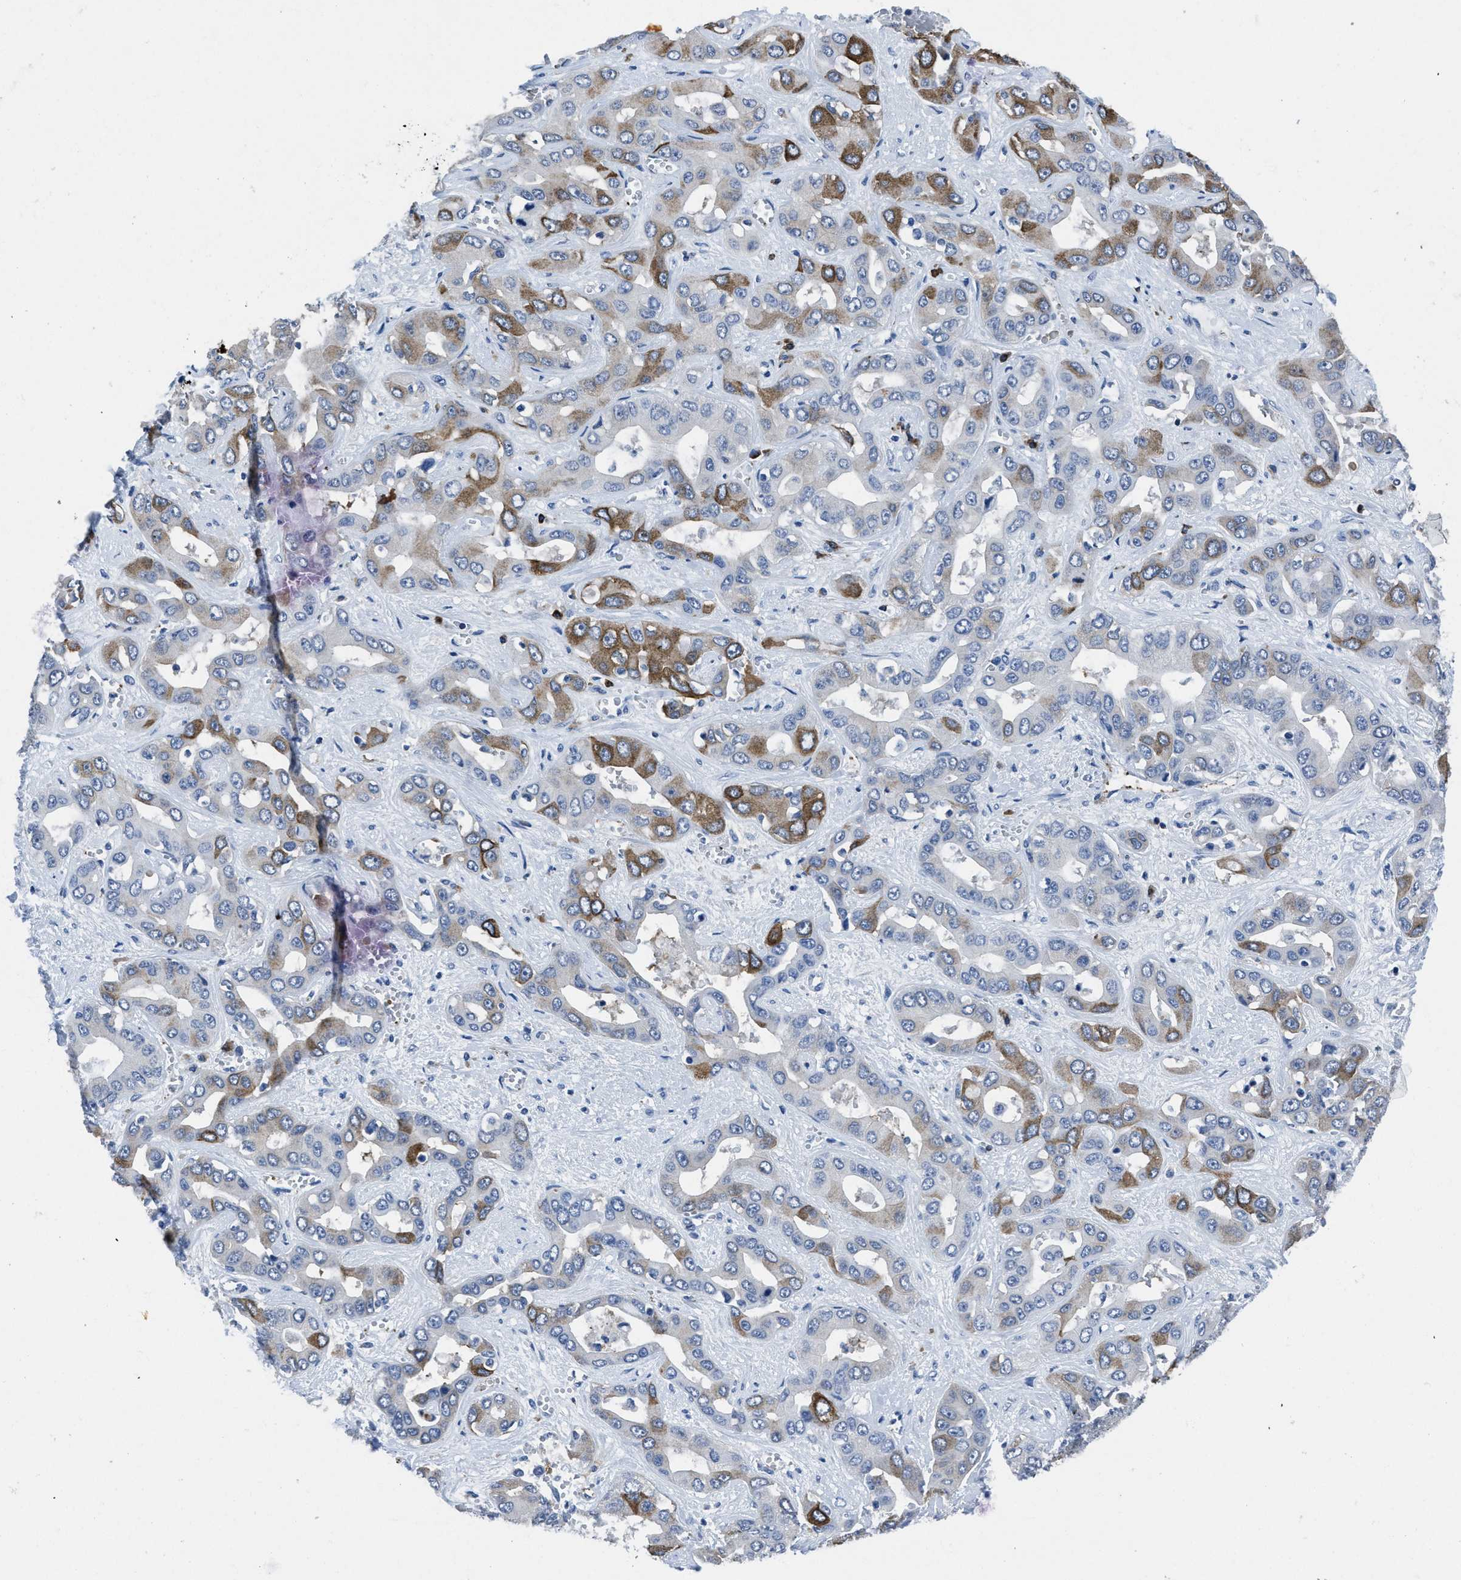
{"staining": {"intensity": "moderate", "quantity": "25%-75%", "location": "cytoplasmic/membranous"}, "tissue": "liver cancer", "cell_type": "Tumor cells", "image_type": "cancer", "snomed": [{"axis": "morphology", "description": "Cholangiocarcinoma"}, {"axis": "topography", "description": "Liver"}], "caption": "DAB immunohistochemical staining of liver cancer (cholangiocarcinoma) demonstrates moderate cytoplasmic/membranous protein staining in about 25%-75% of tumor cells.", "gene": "ITGA3", "patient": {"sex": "female", "age": 52}}